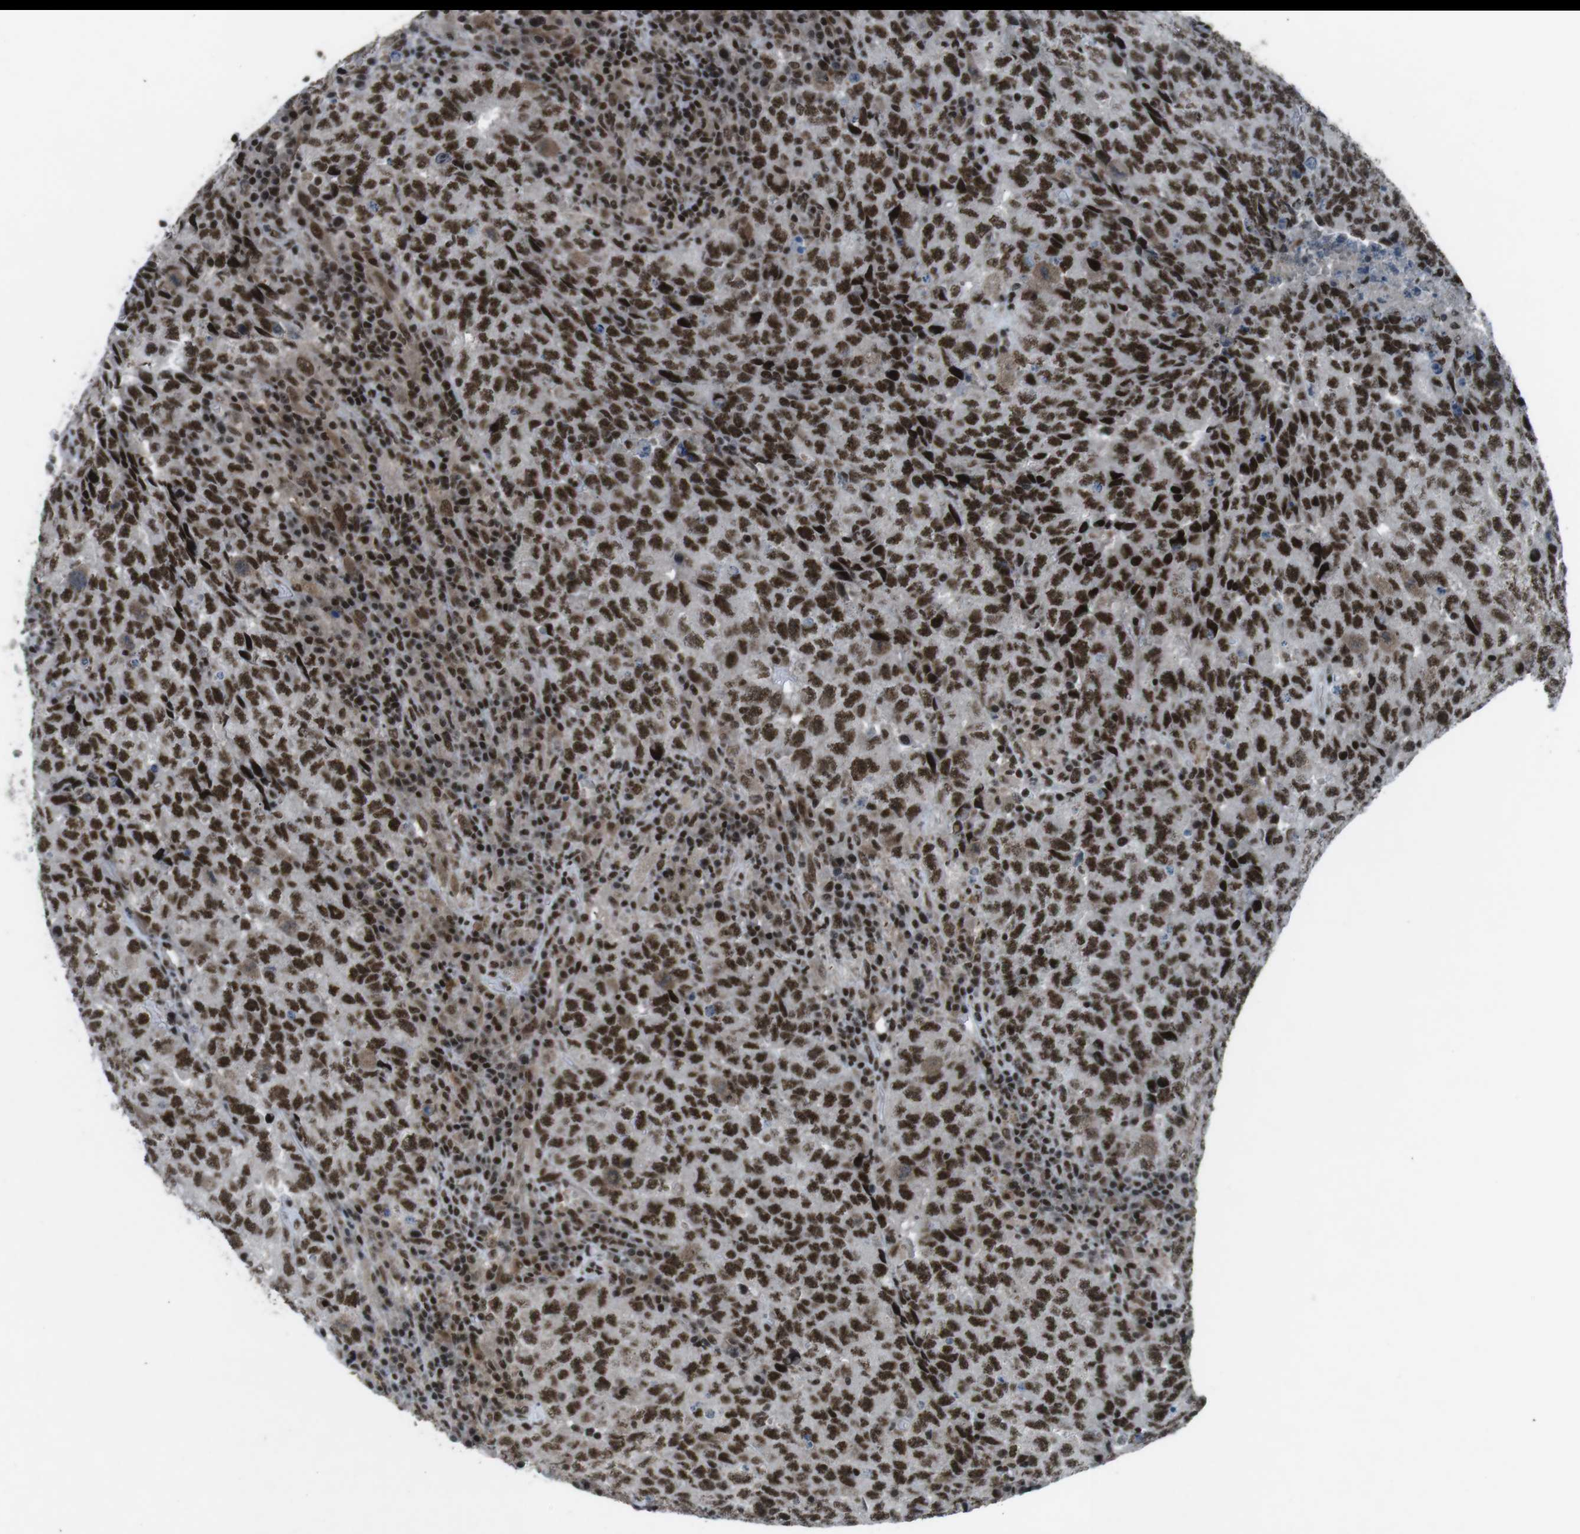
{"staining": {"intensity": "strong", "quantity": ">75%", "location": "nuclear"}, "tissue": "testis cancer", "cell_type": "Tumor cells", "image_type": "cancer", "snomed": [{"axis": "morphology", "description": "Necrosis, NOS"}, {"axis": "morphology", "description": "Carcinoma, Embryonal, NOS"}, {"axis": "topography", "description": "Testis"}], "caption": "IHC of testis embryonal carcinoma demonstrates high levels of strong nuclear positivity in about >75% of tumor cells.", "gene": "TAF1", "patient": {"sex": "male", "age": 19}}